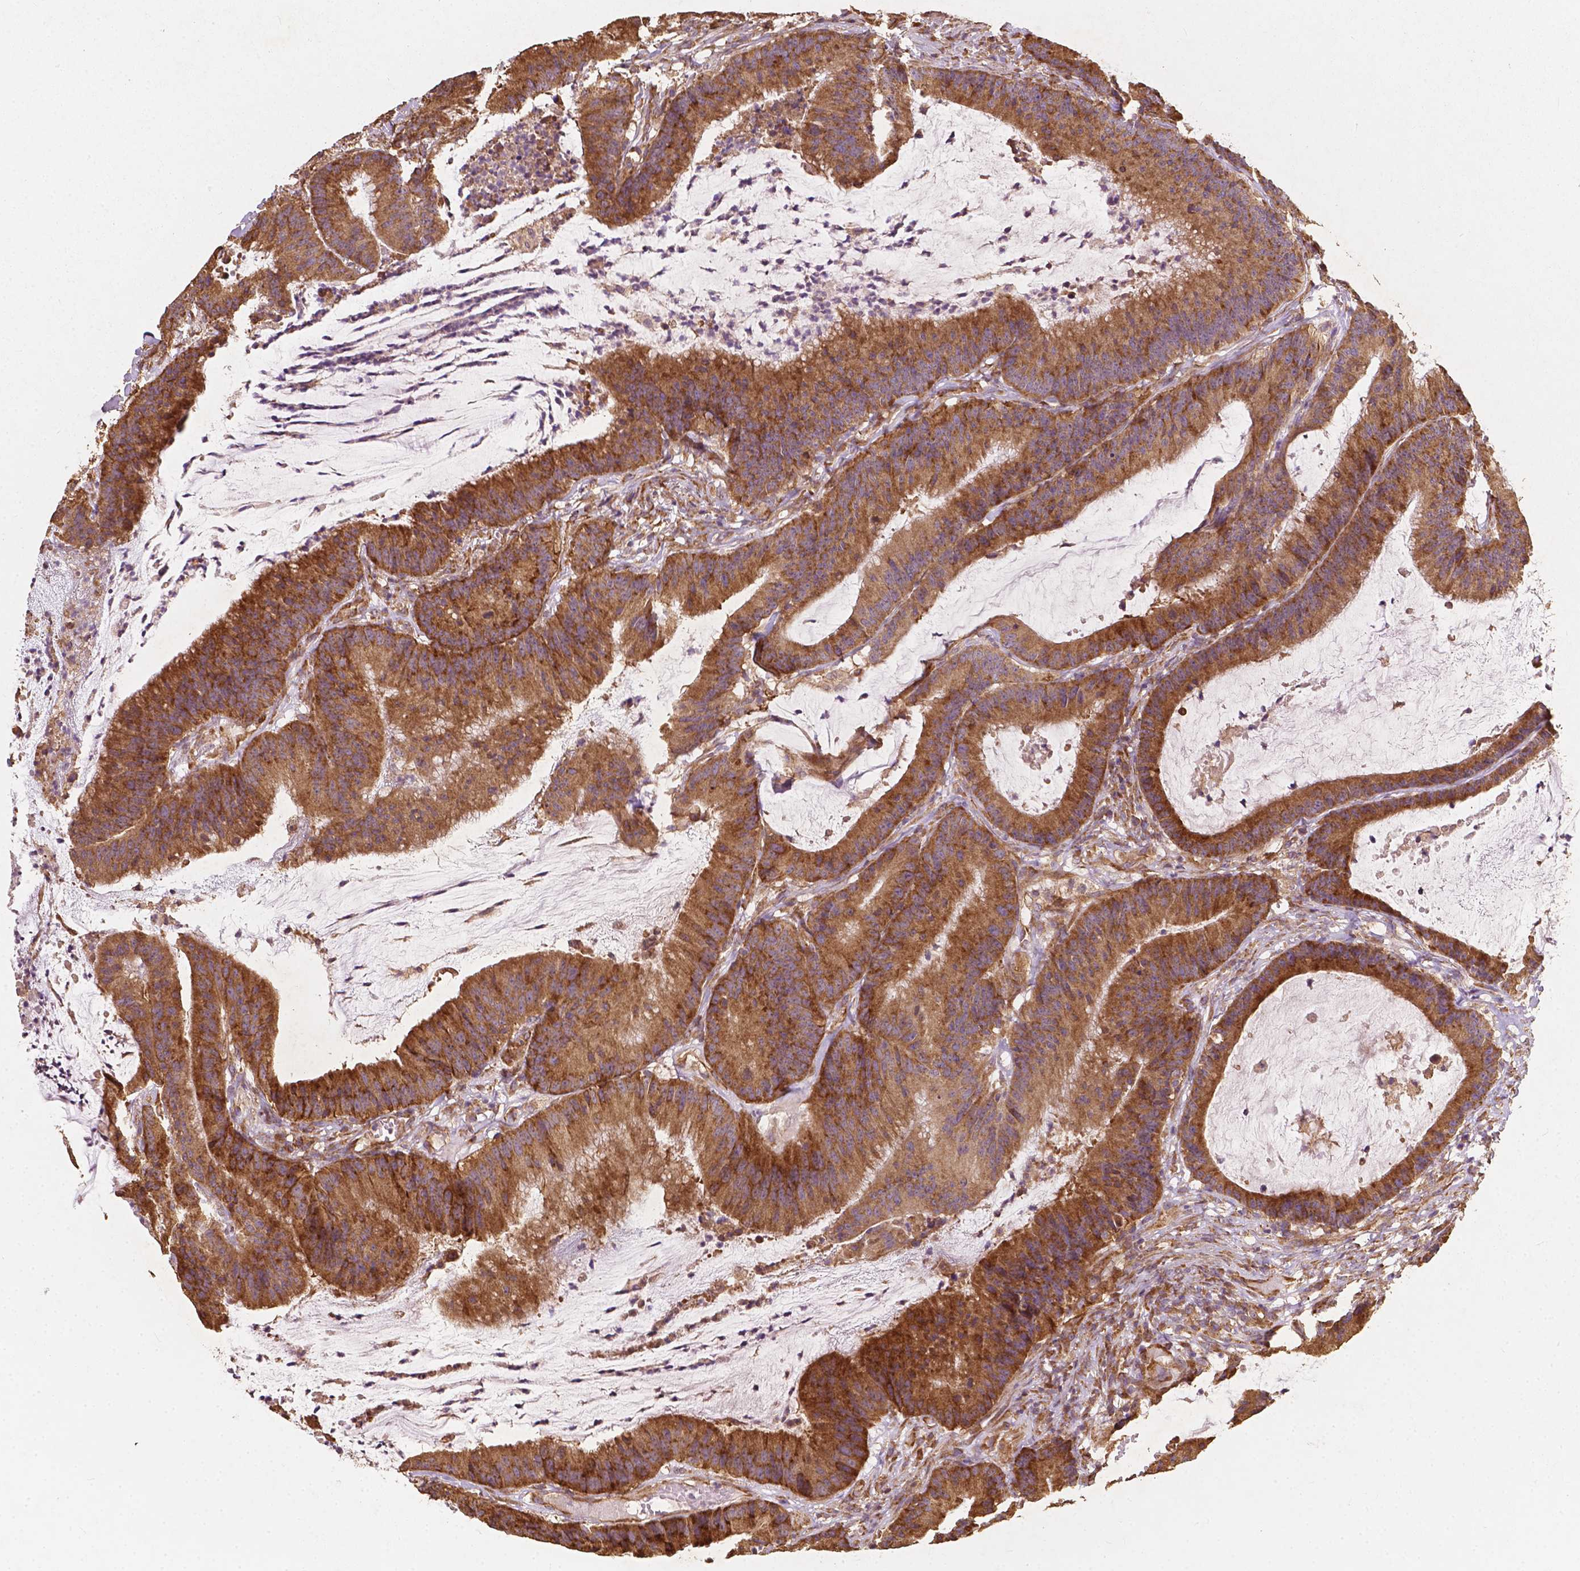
{"staining": {"intensity": "strong", "quantity": ">75%", "location": "cytoplasmic/membranous"}, "tissue": "colorectal cancer", "cell_type": "Tumor cells", "image_type": "cancer", "snomed": [{"axis": "morphology", "description": "Adenocarcinoma, NOS"}, {"axis": "topography", "description": "Colon"}], "caption": "Protein positivity by immunohistochemistry (IHC) shows strong cytoplasmic/membranous positivity in about >75% of tumor cells in colorectal cancer.", "gene": "G3BP1", "patient": {"sex": "female", "age": 78}}